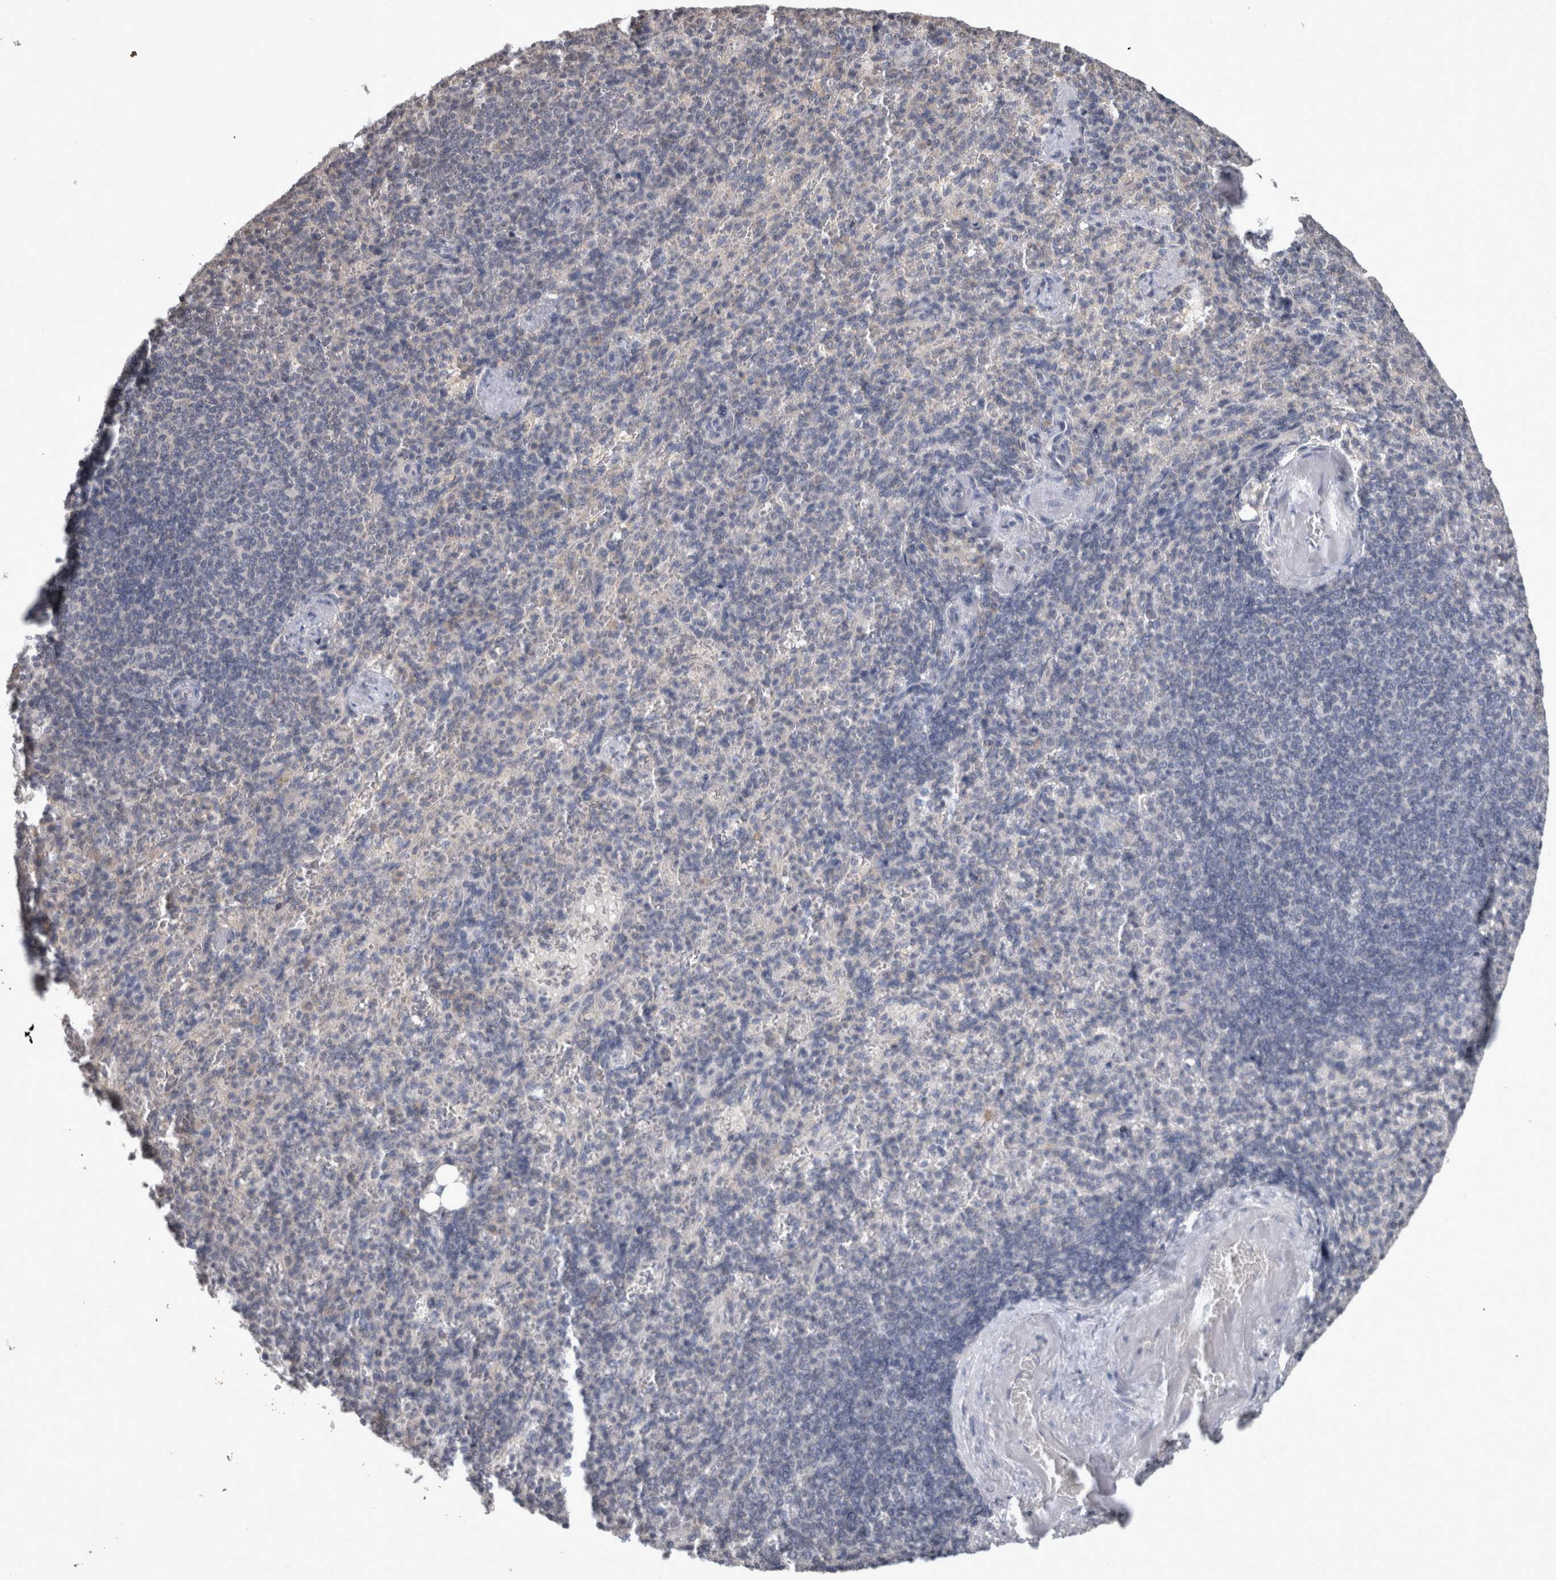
{"staining": {"intensity": "negative", "quantity": "none", "location": "none"}, "tissue": "spleen", "cell_type": "Cells in red pulp", "image_type": "normal", "snomed": [{"axis": "morphology", "description": "Normal tissue, NOS"}, {"axis": "topography", "description": "Spleen"}], "caption": "DAB immunohistochemical staining of unremarkable spleen displays no significant expression in cells in red pulp.", "gene": "WNT7A", "patient": {"sex": "female", "age": 74}}